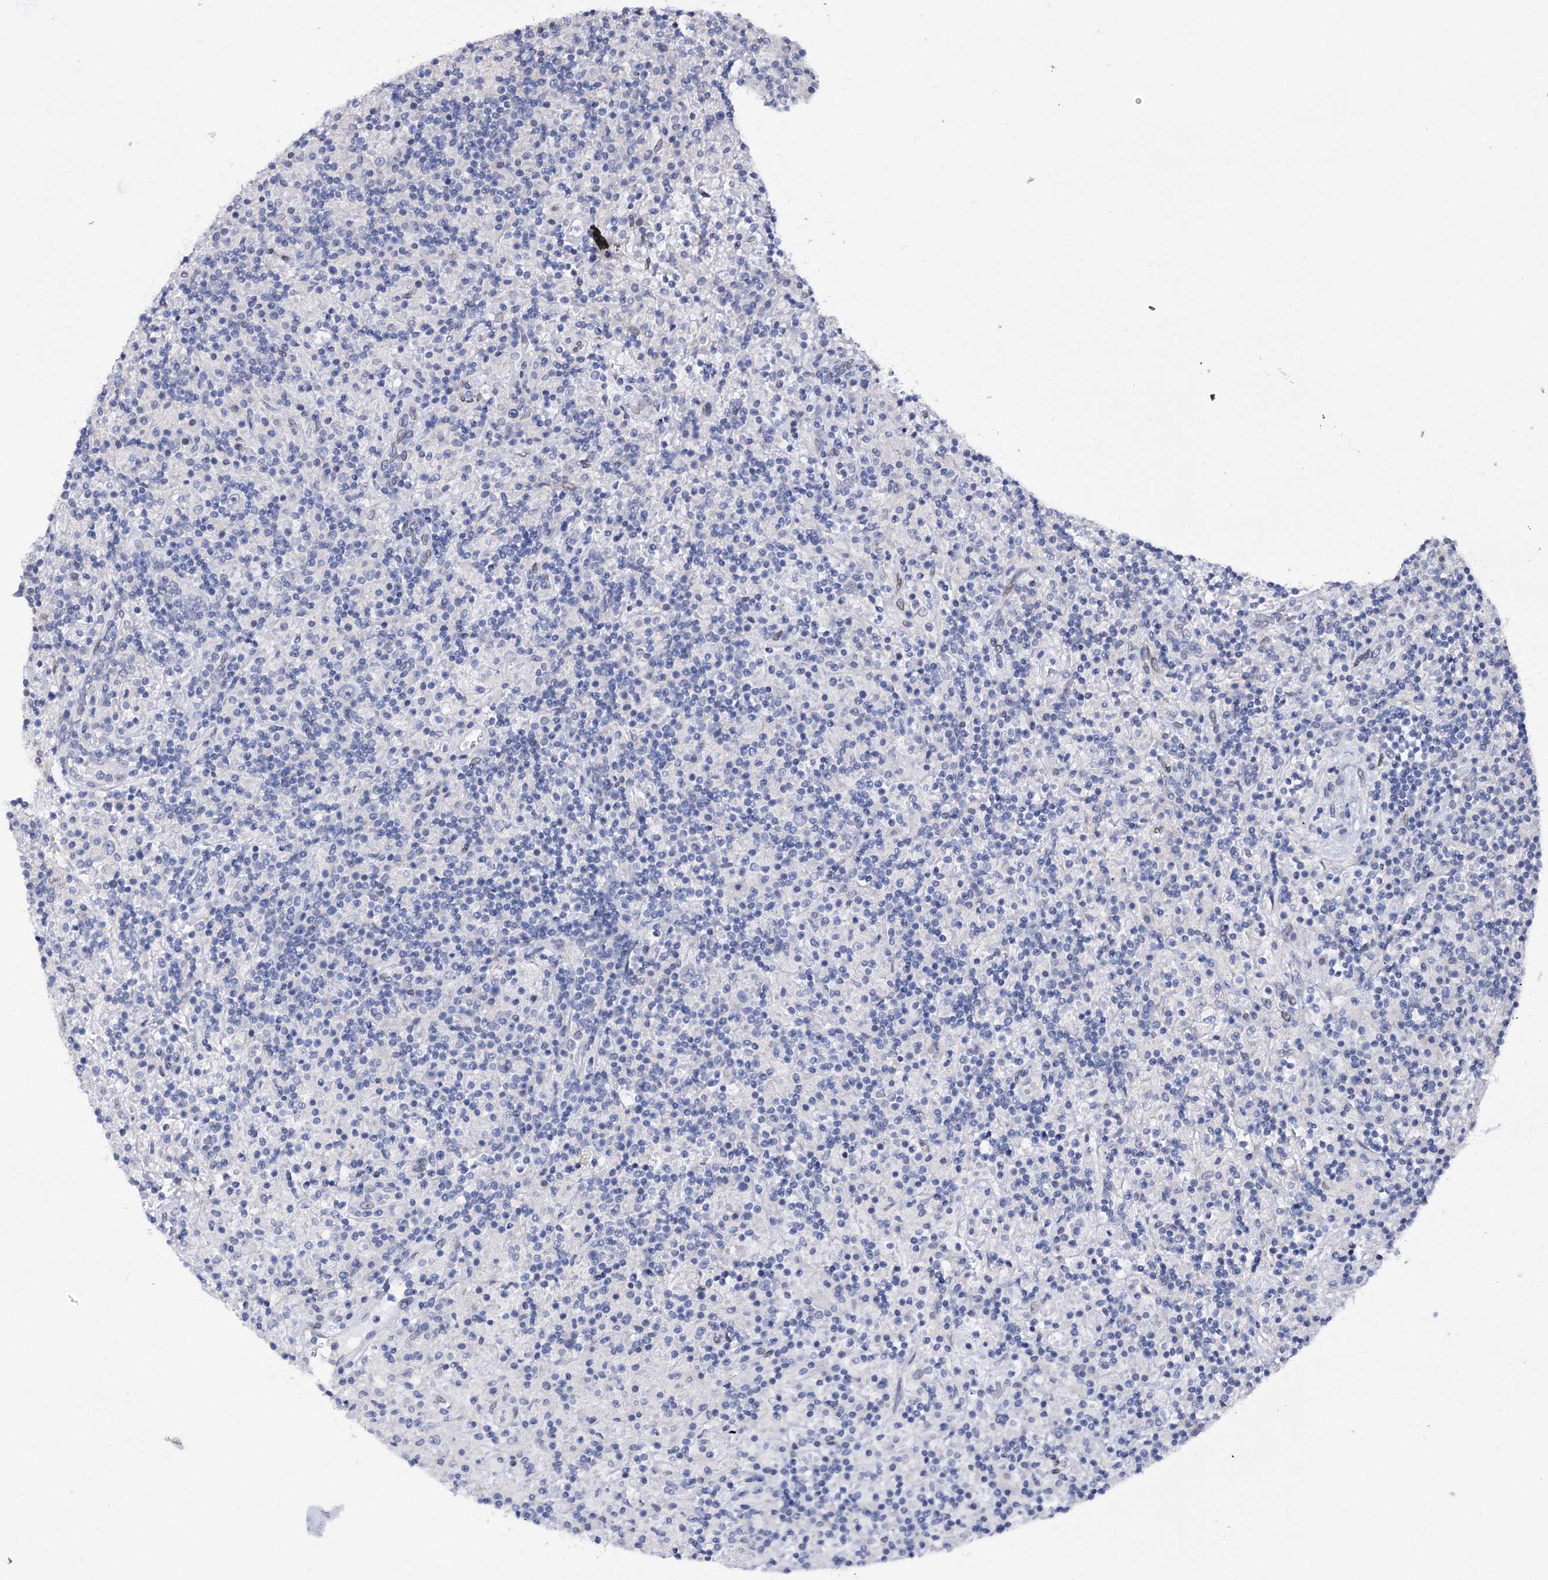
{"staining": {"intensity": "negative", "quantity": "none", "location": "none"}, "tissue": "lymphoma", "cell_type": "Tumor cells", "image_type": "cancer", "snomed": [{"axis": "morphology", "description": "Hodgkin's disease, NOS"}, {"axis": "topography", "description": "Lymph node"}], "caption": "IHC histopathology image of human lymphoma stained for a protein (brown), which displays no expression in tumor cells.", "gene": "TMEM201", "patient": {"sex": "male", "age": 70}}